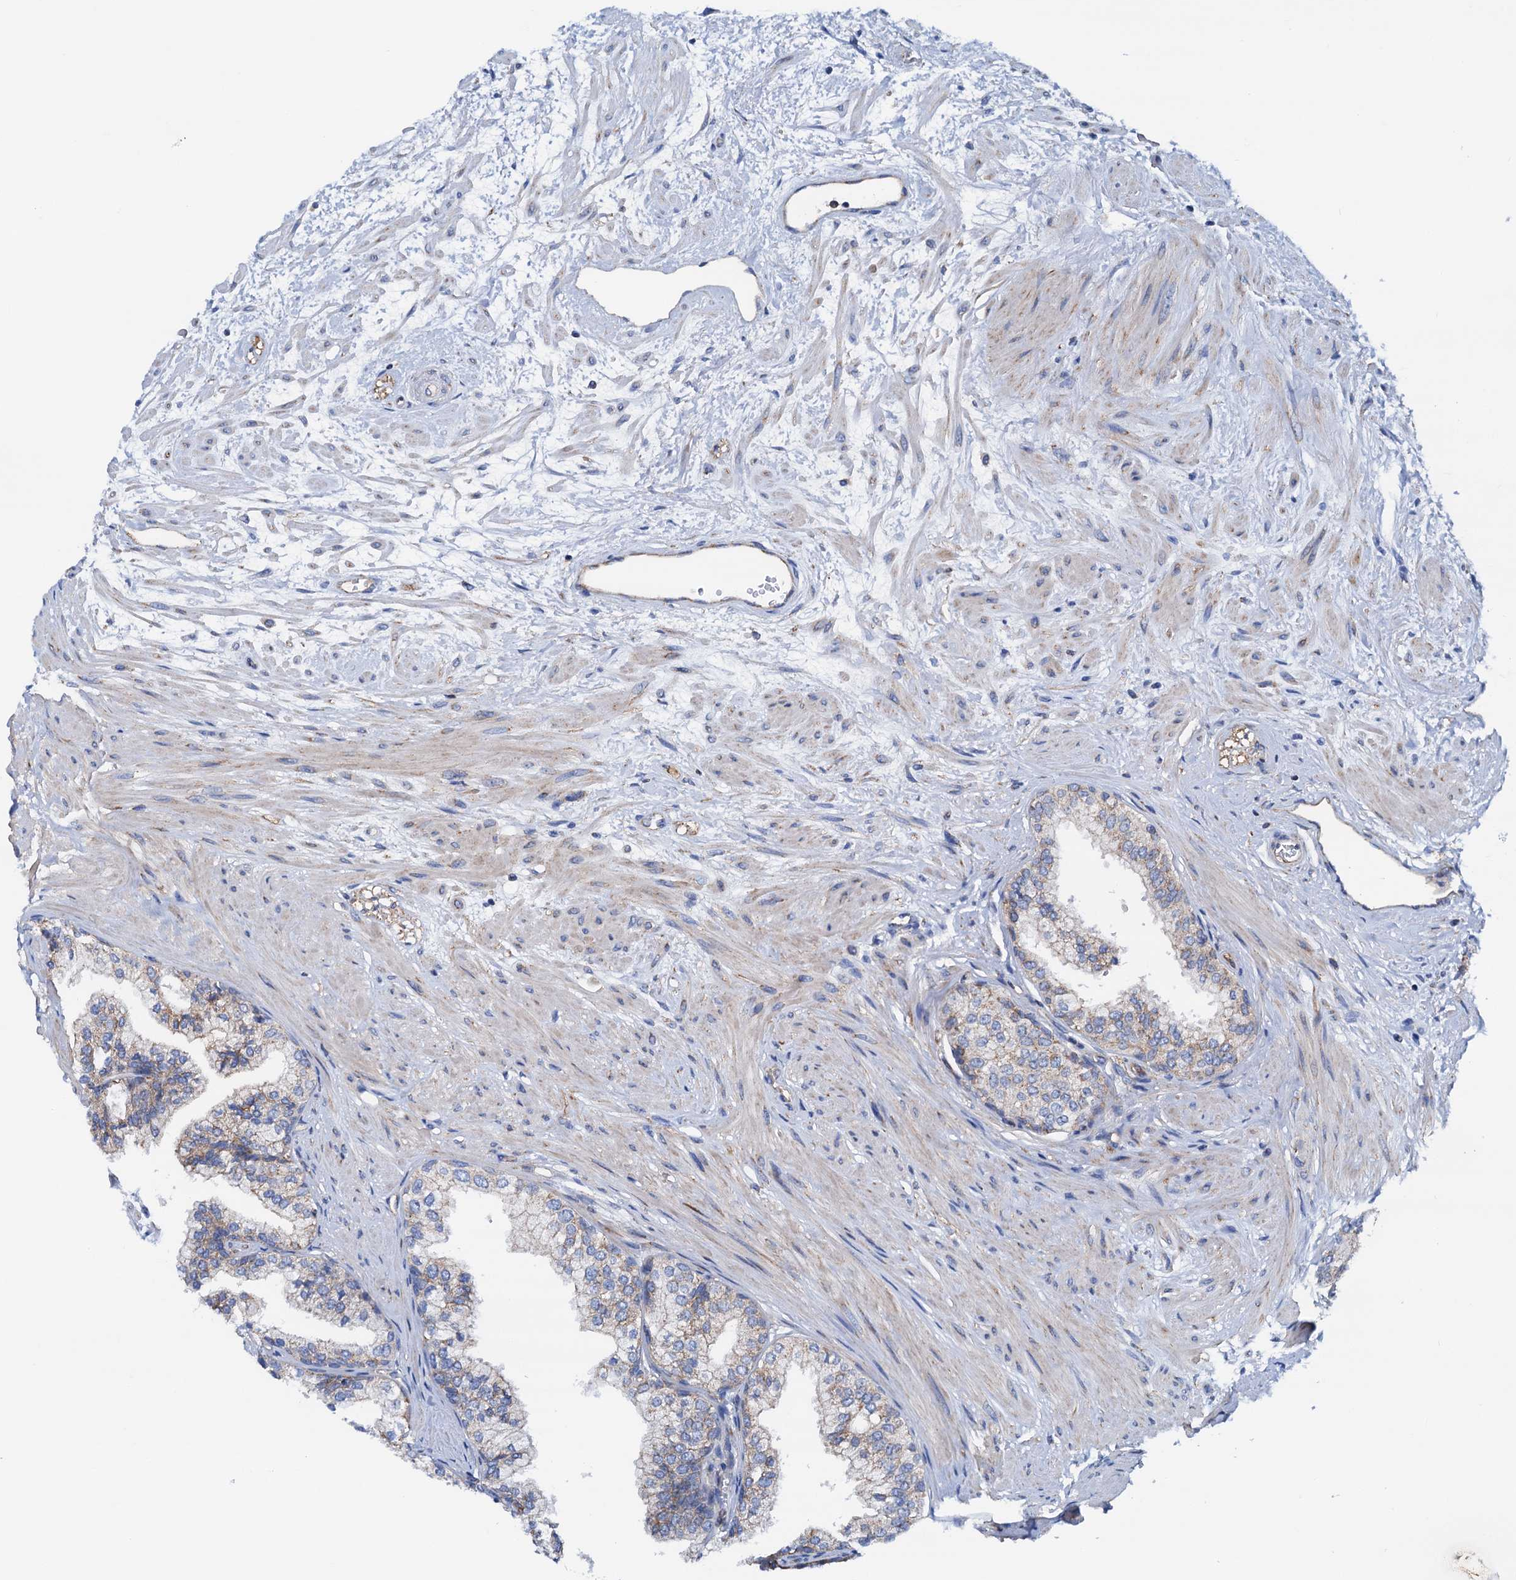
{"staining": {"intensity": "moderate", "quantity": "25%-75%", "location": "cytoplasmic/membranous"}, "tissue": "prostate", "cell_type": "Glandular cells", "image_type": "normal", "snomed": [{"axis": "morphology", "description": "Normal tissue, NOS"}, {"axis": "topography", "description": "Prostate"}], "caption": "Immunohistochemical staining of normal prostate shows moderate cytoplasmic/membranous protein positivity in approximately 25%-75% of glandular cells.", "gene": "RASSF9", "patient": {"sex": "male", "age": 60}}